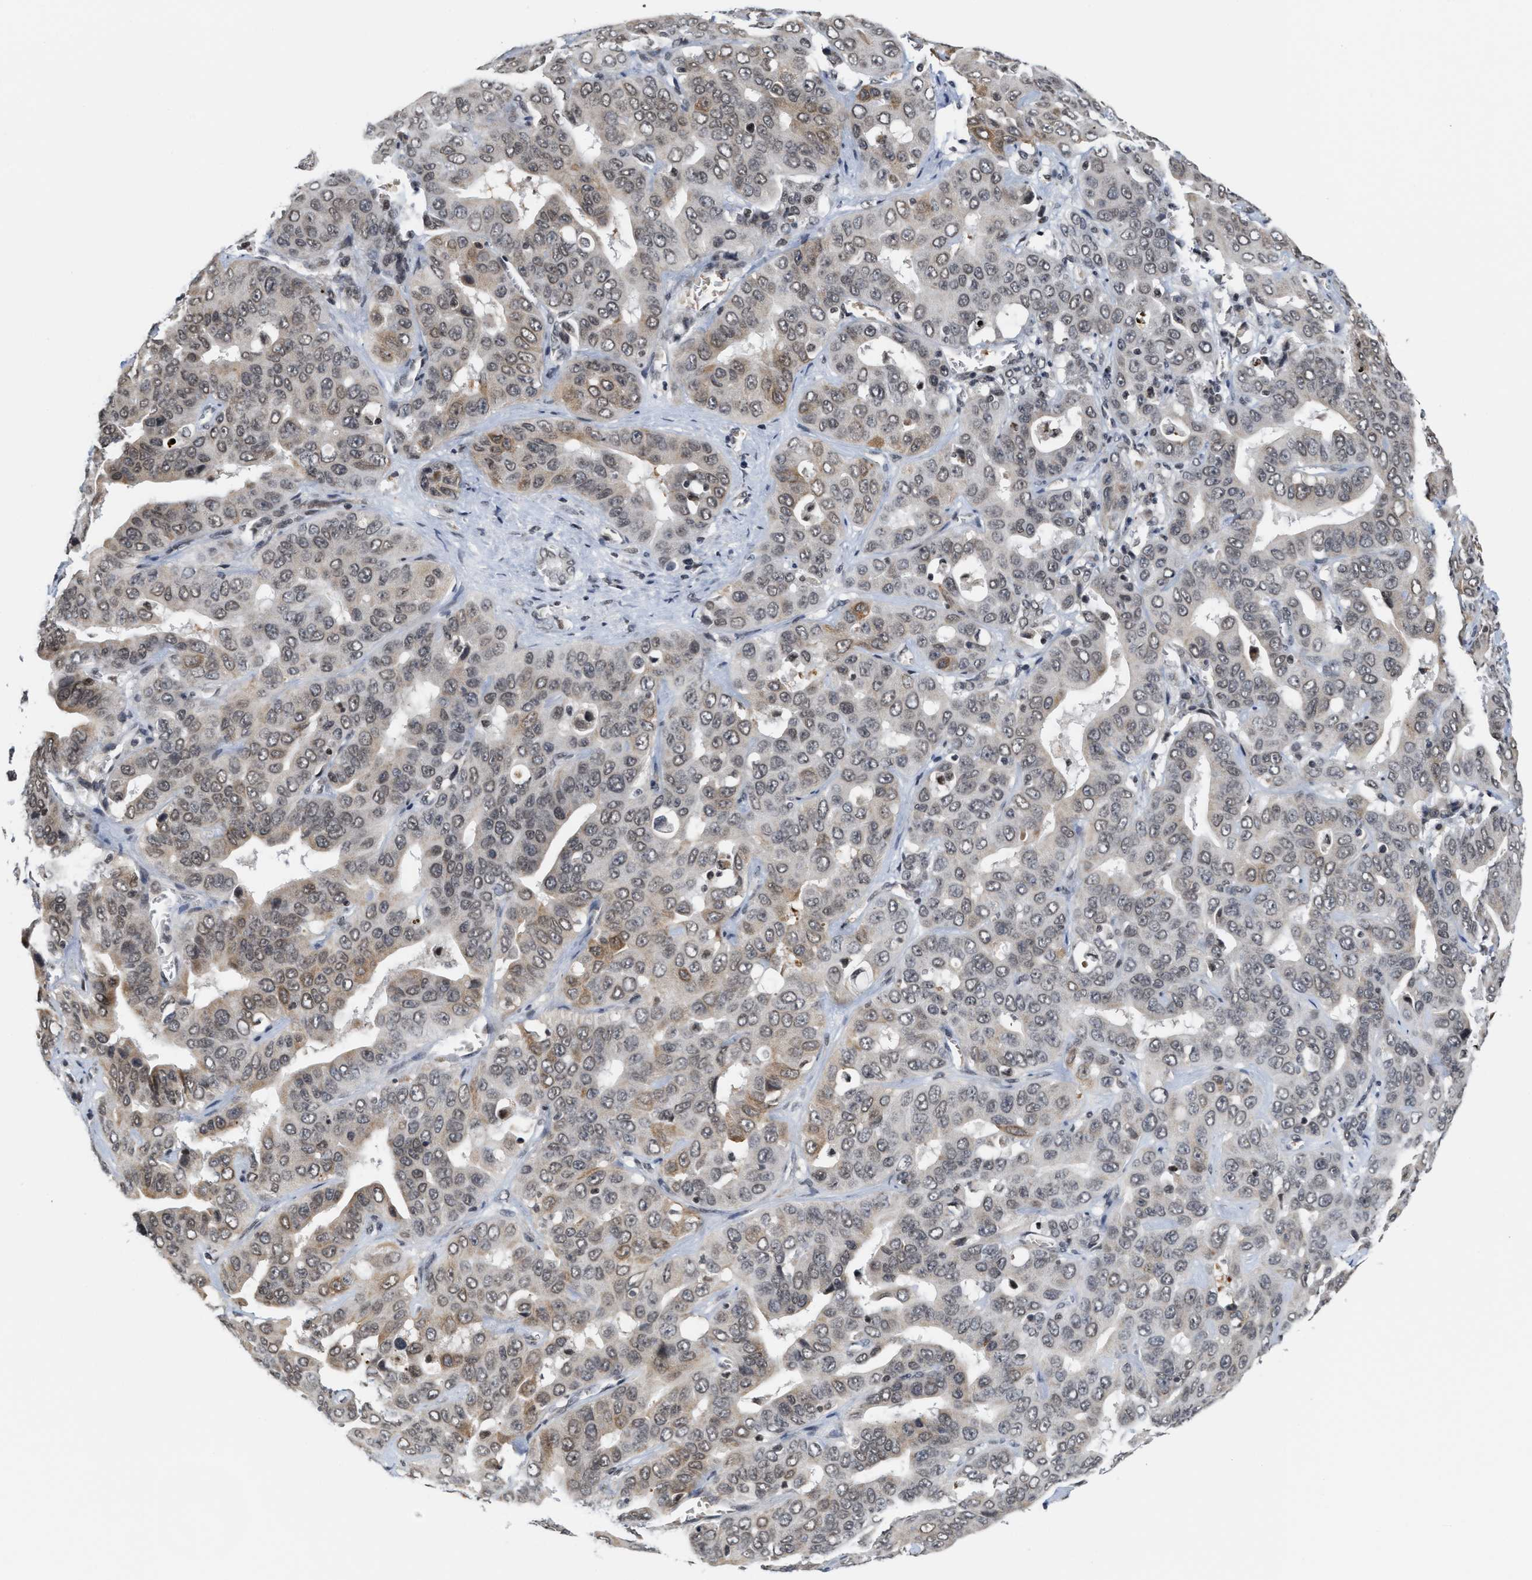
{"staining": {"intensity": "weak", "quantity": ">75%", "location": "nuclear"}, "tissue": "liver cancer", "cell_type": "Tumor cells", "image_type": "cancer", "snomed": [{"axis": "morphology", "description": "Cholangiocarcinoma"}, {"axis": "topography", "description": "Liver"}], "caption": "Brown immunohistochemical staining in cholangiocarcinoma (liver) reveals weak nuclear positivity in approximately >75% of tumor cells. (DAB = brown stain, brightfield microscopy at high magnification).", "gene": "ANKRD6", "patient": {"sex": "female", "age": 52}}